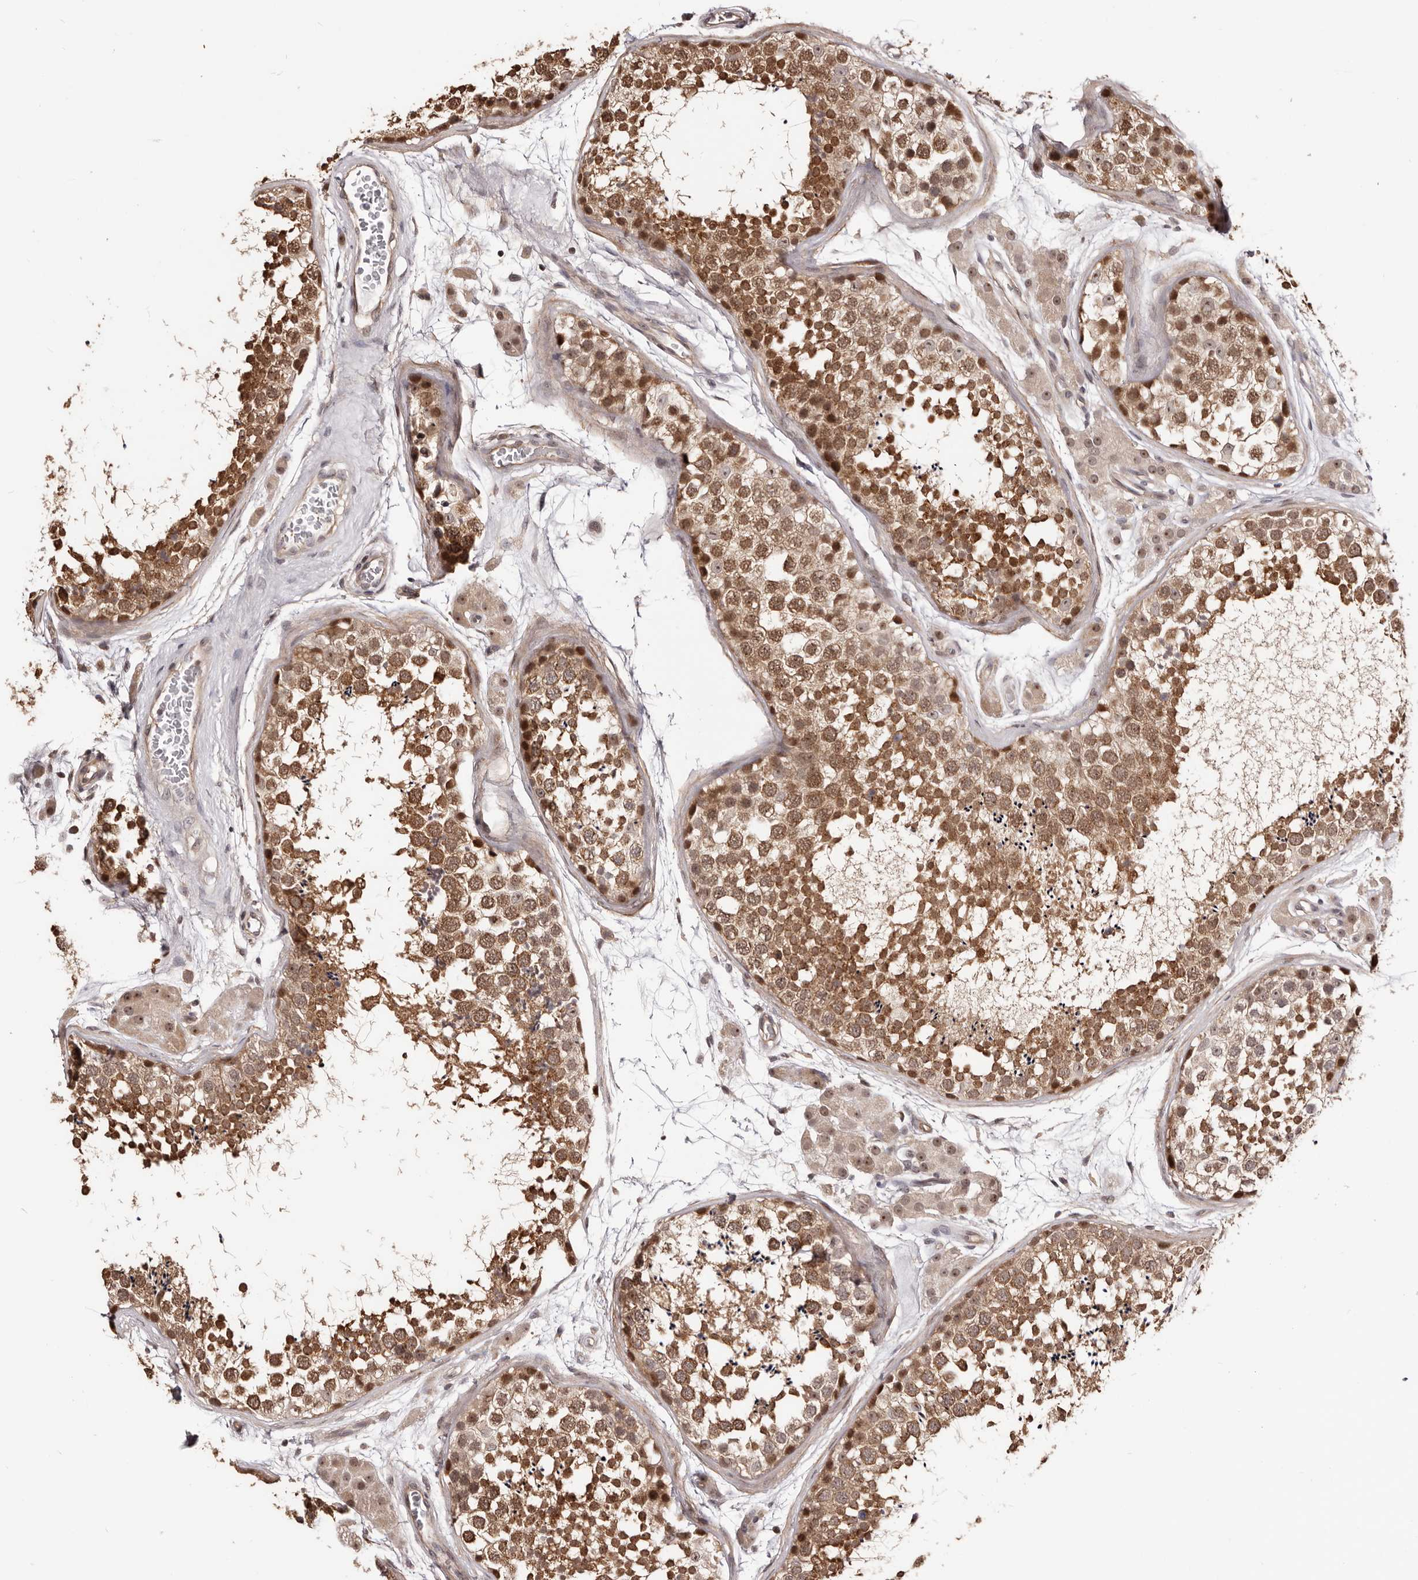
{"staining": {"intensity": "strong", "quantity": "25%-75%", "location": "cytoplasmic/membranous,nuclear"}, "tissue": "testis", "cell_type": "Cells in seminiferous ducts", "image_type": "normal", "snomed": [{"axis": "morphology", "description": "Normal tissue, NOS"}, {"axis": "topography", "description": "Testis"}], "caption": "A brown stain highlights strong cytoplasmic/membranous,nuclear expression of a protein in cells in seminiferous ducts of unremarkable testis. (Stains: DAB in brown, nuclei in blue, Microscopy: brightfield microscopy at high magnification).", "gene": "NOL12", "patient": {"sex": "male", "age": 56}}